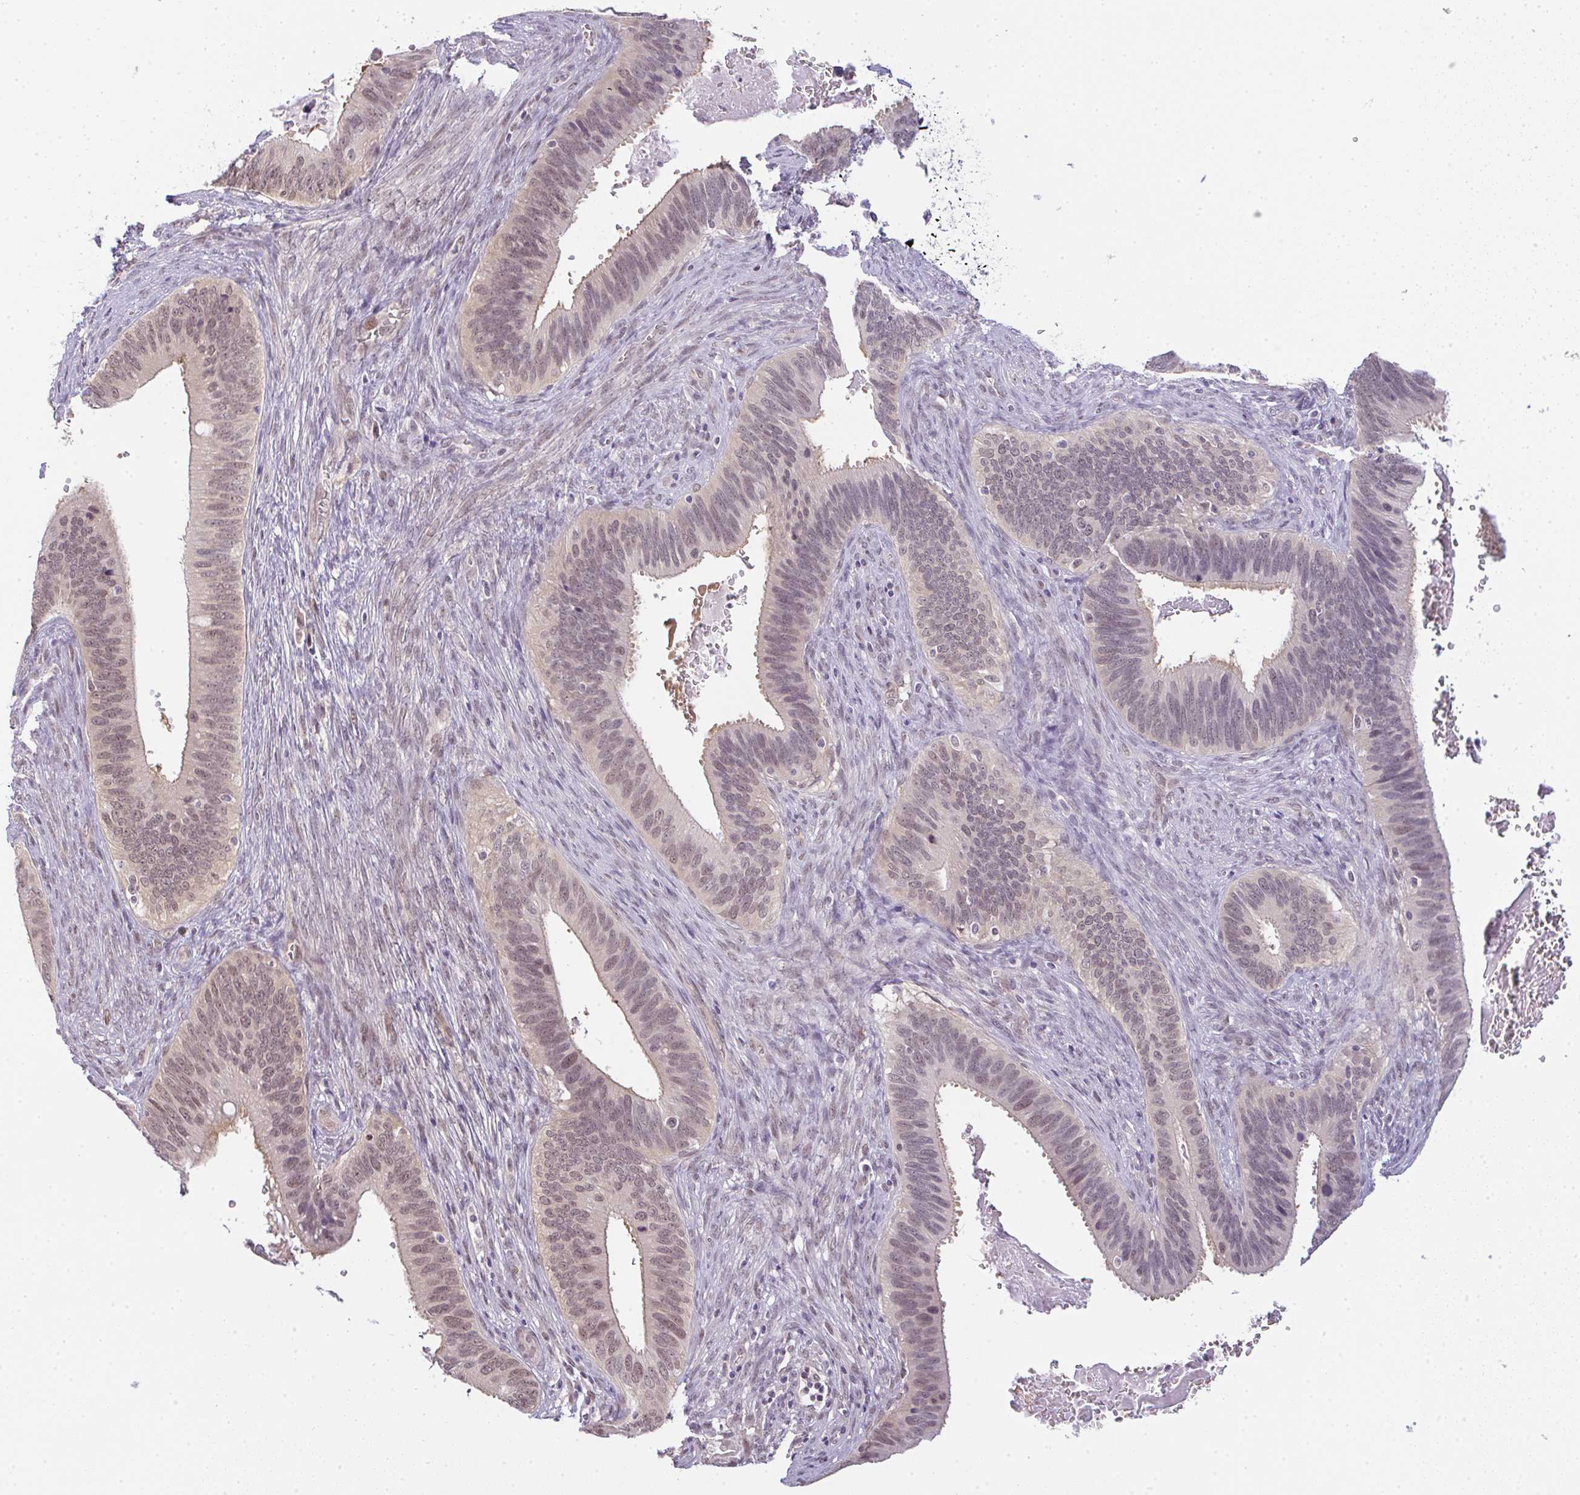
{"staining": {"intensity": "moderate", "quantity": ">75%", "location": "nuclear"}, "tissue": "cervical cancer", "cell_type": "Tumor cells", "image_type": "cancer", "snomed": [{"axis": "morphology", "description": "Adenocarcinoma, NOS"}, {"axis": "topography", "description": "Cervix"}], "caption": "Immunohistochemistry (IHC) micrograph of human cervical cancer (adenocarcinoma) stained for a protein (brown), which exhibits medium levels of moderate nuclear positivity in approximately >75% of tumor cells.", "gene": "CSE1L", "patient": {"sex": "female", "age": 42}}